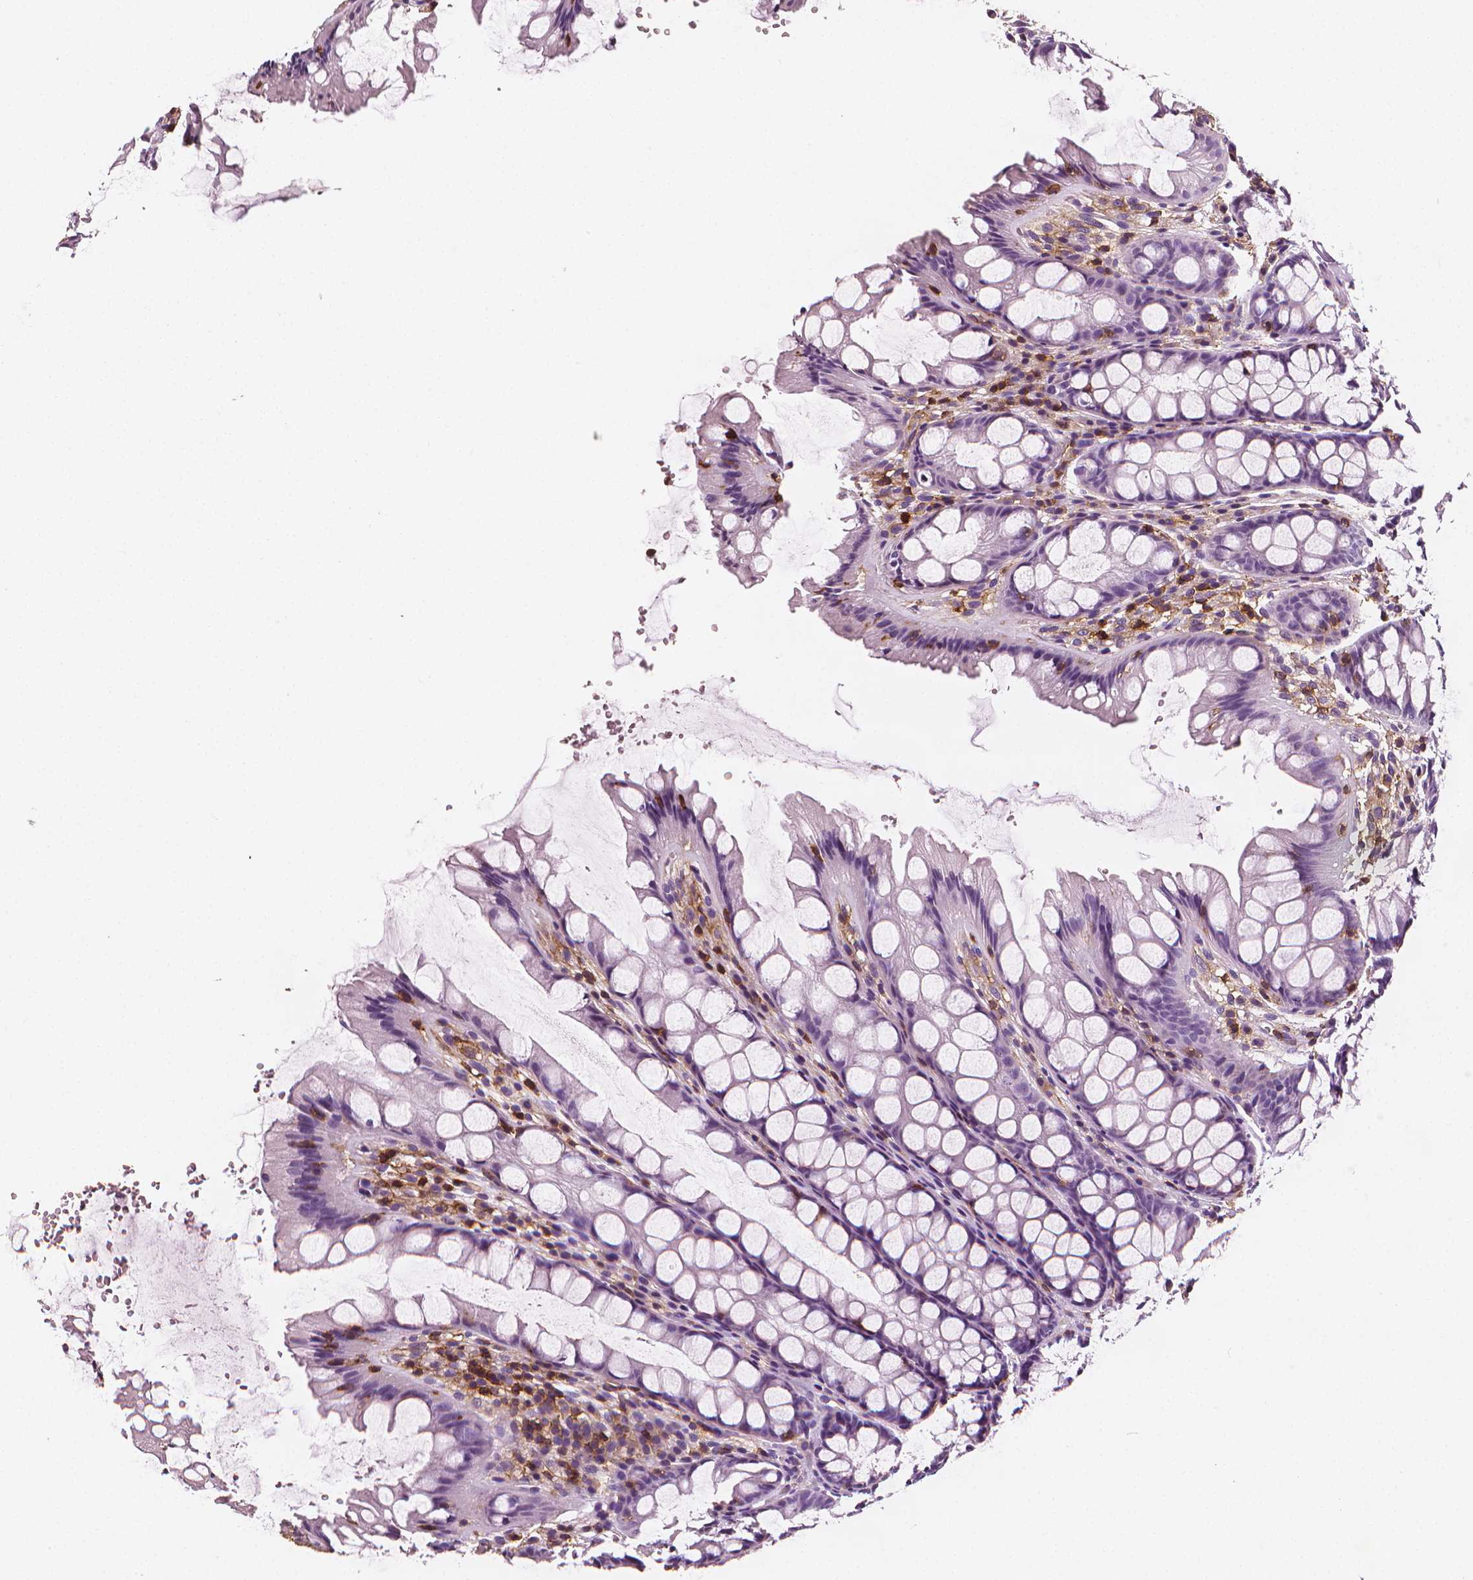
{"staining": {"intensity": "negative", "quantity": "none", "location": "none"}, "tissue": "colon", "cell_type": "Endothelial cells", "image_type": "normal", "snomed": [{"axis": "morphology", "description": "Normal tissue, NOS"}, {"axis": "topography", "description": "Colon"}], "caption": "A micrograph of human colon is negative for staining in endothelial cells. (DAB immunohistochemistry (IHC), high magnification).", "gene": "PTPRC", "patient": {"sex": "male", "age": 47}}